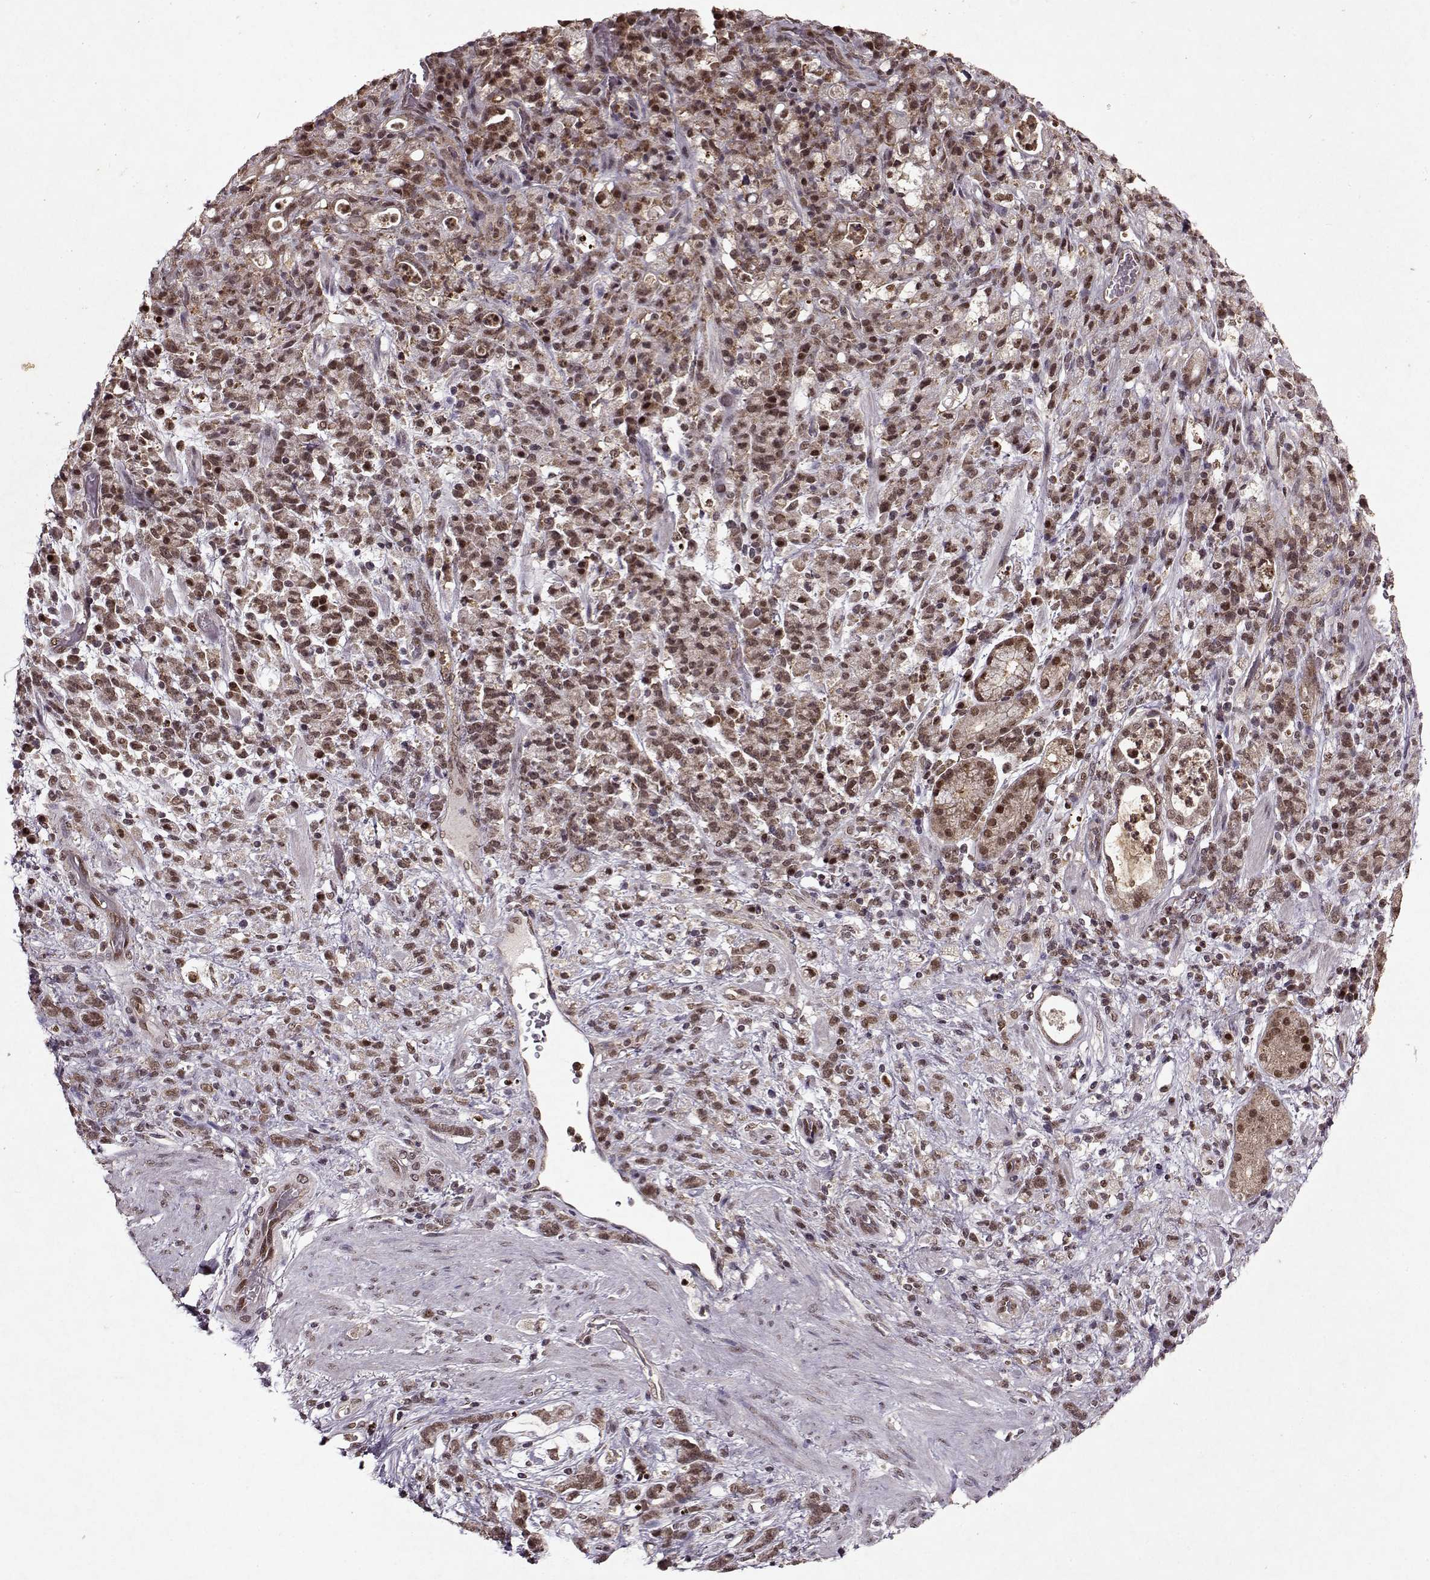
{"staining": {"intensity": "moderate", "quantity": ">75%", "location": "nuclear"}, "tissue": "stomach cancer", "cell_type": "Tumor cells", "image_type": "cancer", "snomed": [{"axis": "morphology", "description": "Adenocarcinoma, NOS"}, {"axis": "topography", "description": "Stomach"}], "caption": "Adenocarcinoma (stomach) stained for a protein (brown) shows moderate nuclear positive expression in approximately >75% of tumor cells.", "gene": "PSMA7", "patient": {"sex": "female", "age": 60}}